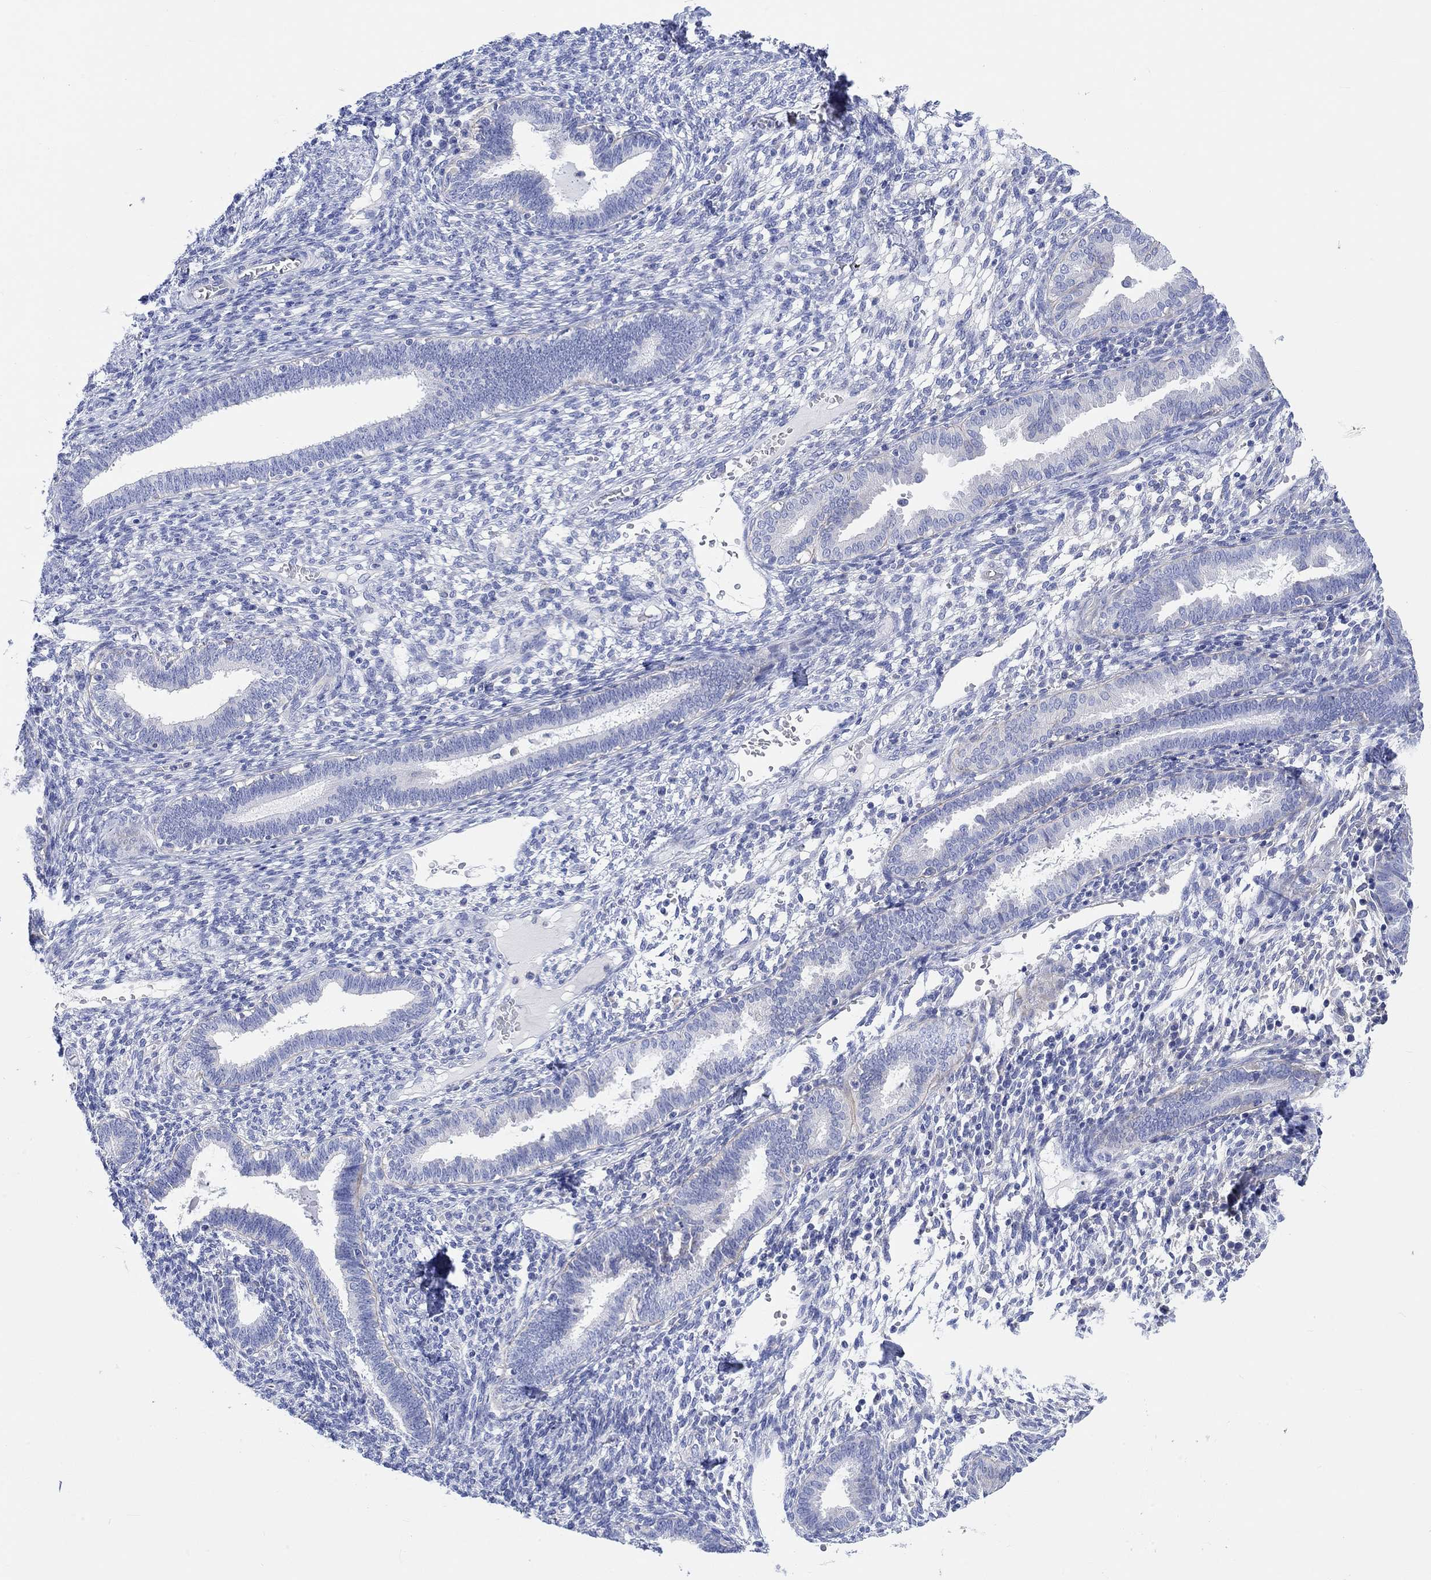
{"staining": {"intensity": "negative", "quantity": "none", "location": "none"}, "tissue": "endometrium", "cell_type": "Cells in endometrial stroma", "image_type": "normal", "snomed": [{"axis": "morphology", "description": "Normal tissue, NOS"}, {"axis": "topography", "description": "Endometrium"}], "caption": "The histopathology image shows no significant positivity in cells in endometrial stroma of endometrium. The staining is performed using DAB (3,3'-diaminobenzidine) brown chromogen with nuclei counter-stained in using hematoxylin.", "gene": "REEP6", "patient": {"sex": "female", "age": 42}}